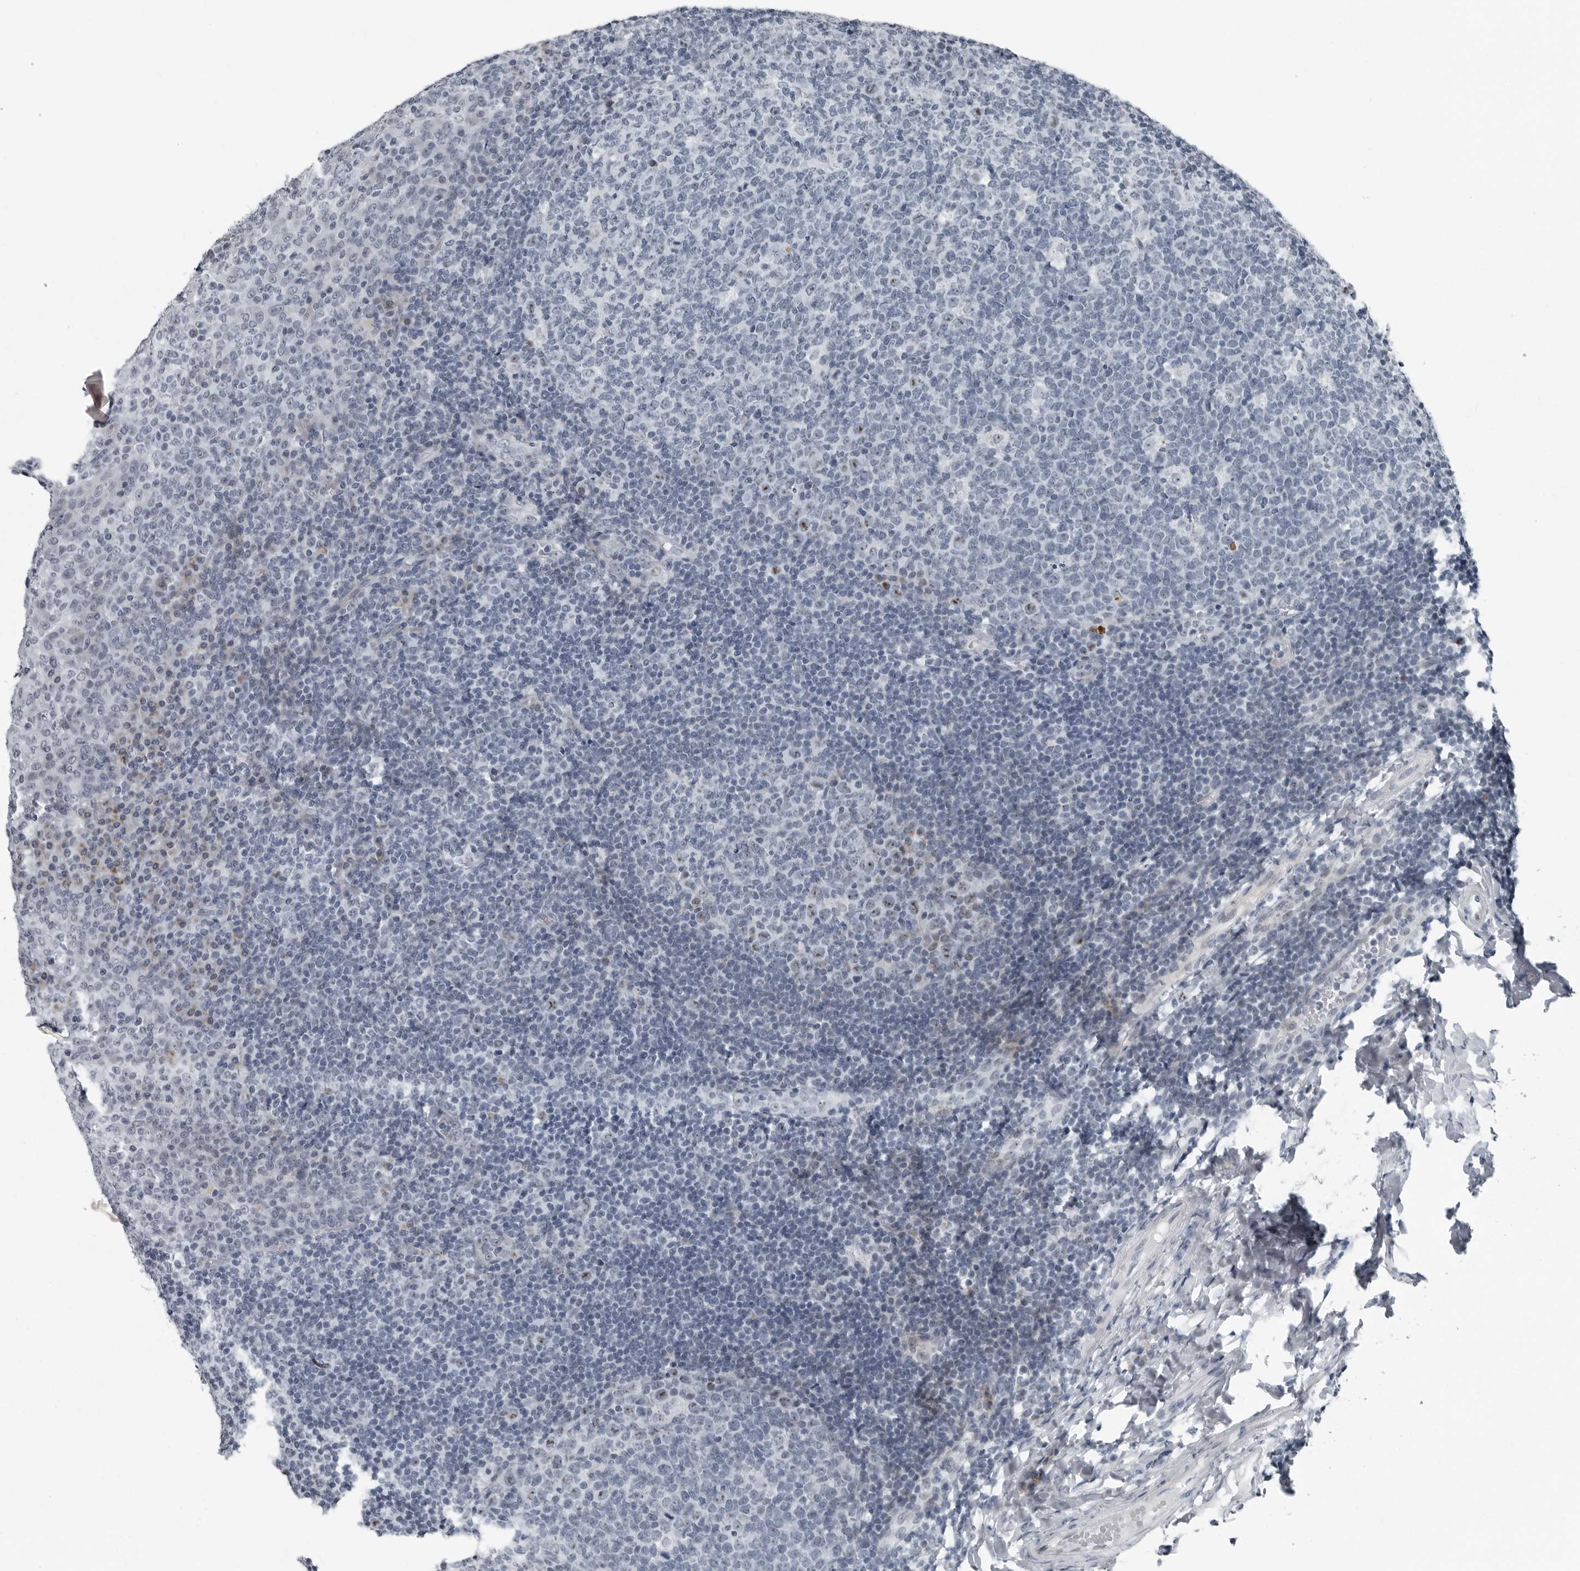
{"staining": {"intensity": "moderate", "quantity": "<25%", "location": "nuclear"}, "tissue": "tonsil", "cell_type": "Germinal center cells", "image_type": "normal", "snomed": [{"axis": "morphology", "description": "Normal tissue, NOS"}, {"axis": "topography", "description": "Tonsil"}], "caption": "A low amount of moderate nuclear staining is present in approximately <25% of germinal center cells in benign tonsil. The protein of interest is stained brown, and the nuclei are stained in blue (DAB IHC with brightfield microscopy, high magnification).", "gene": "PDCD11", "patient": {"sex": "female", "age": 19}}